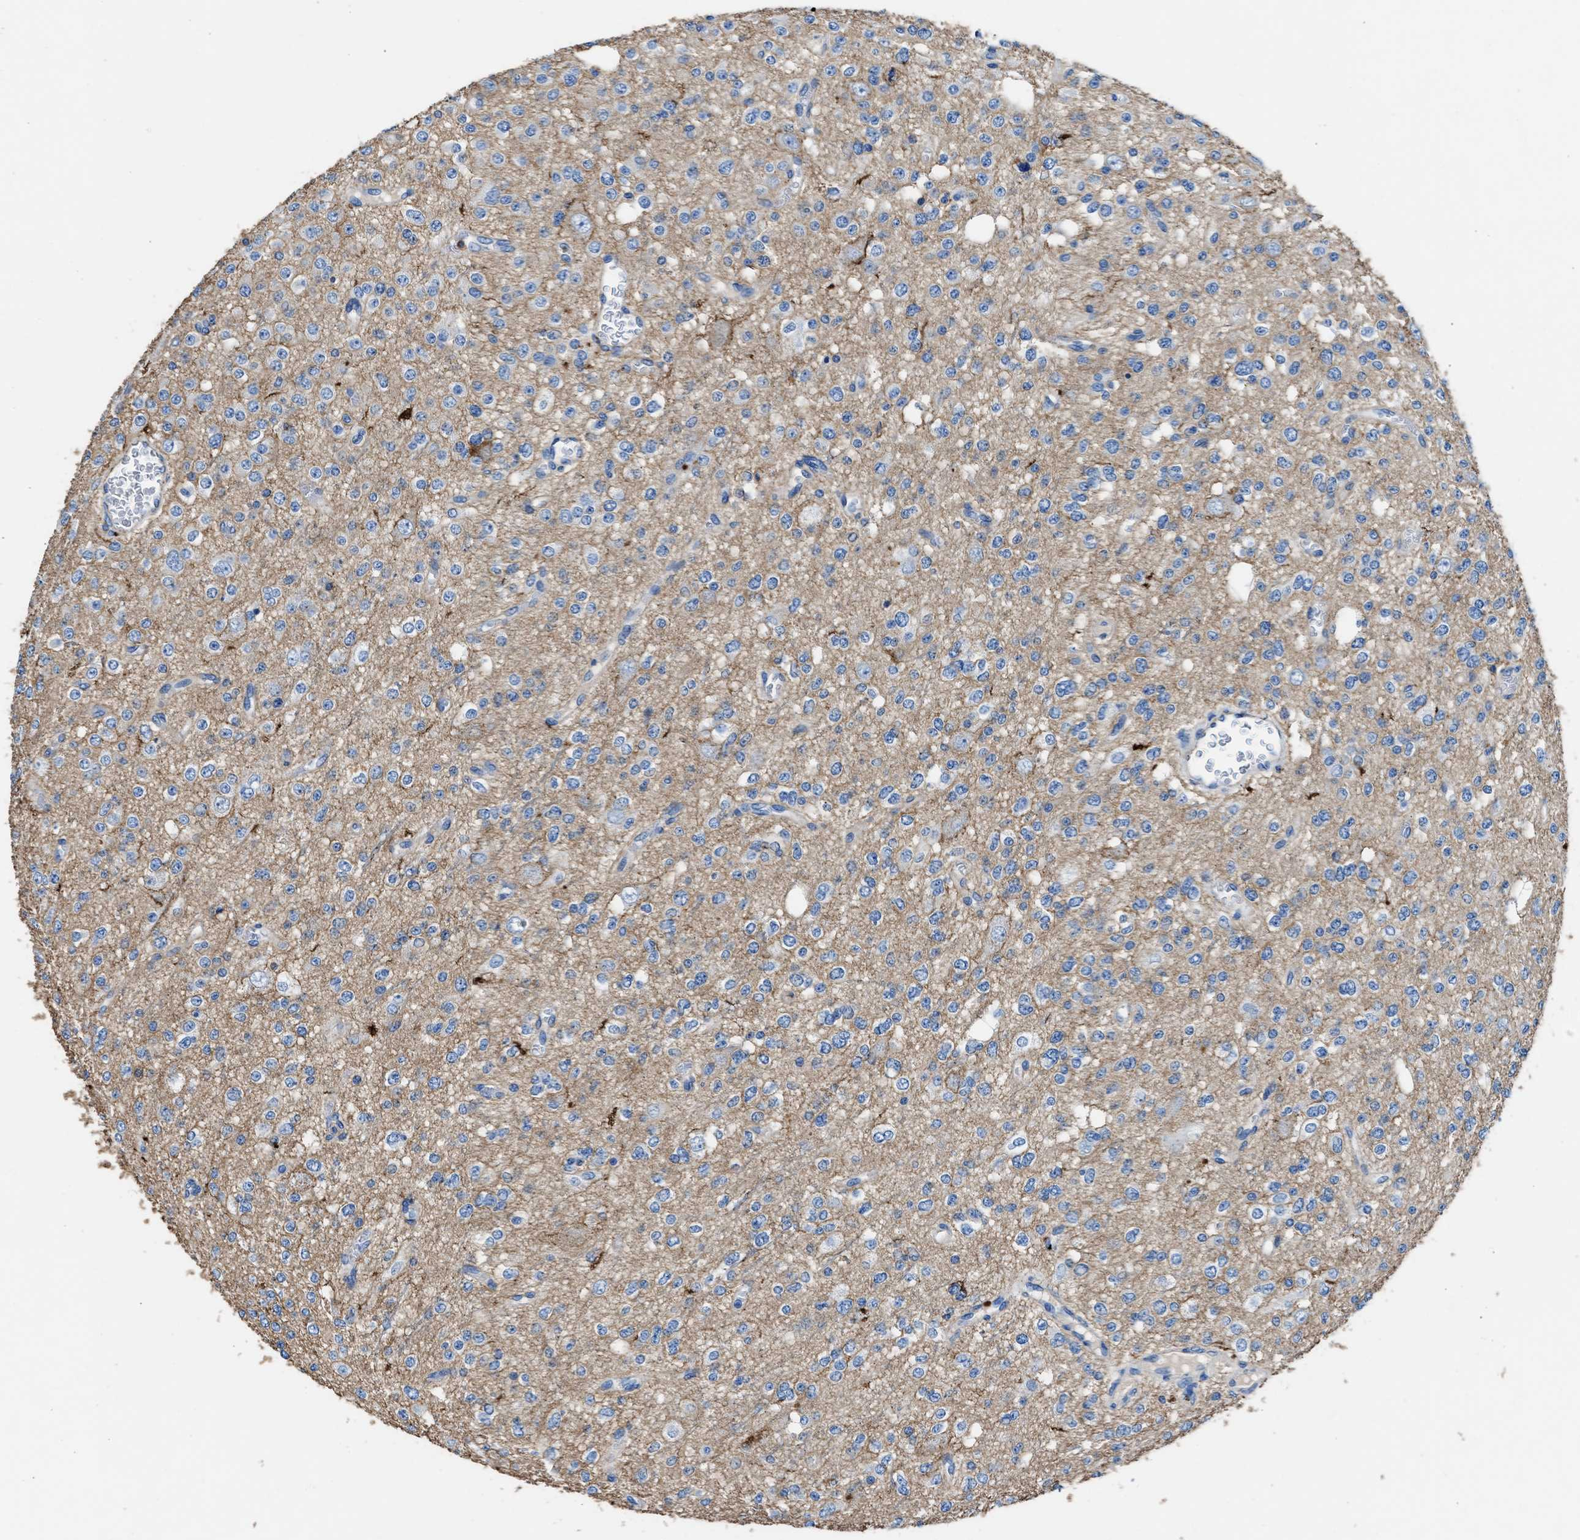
{"staining": {"intensity": "weak", "quantity": "<25%", "location": "cytoplasmic/membranous"}, "tissue": "glioma", "cell_type": "Tumor cells", "image_type": "cancer", "snomed": [{"axis": "morphology", "description": "Glioma, malignant, Low grade"}, {"axis": "topography", "description": "Brain"}], "caption": "This is an immunohistochemistry image of human malignant glioma (low-grade). There is no expression in tumor cells.", "gene": "KCNQ4", "patient": {"sex": "male", "age": 38}}